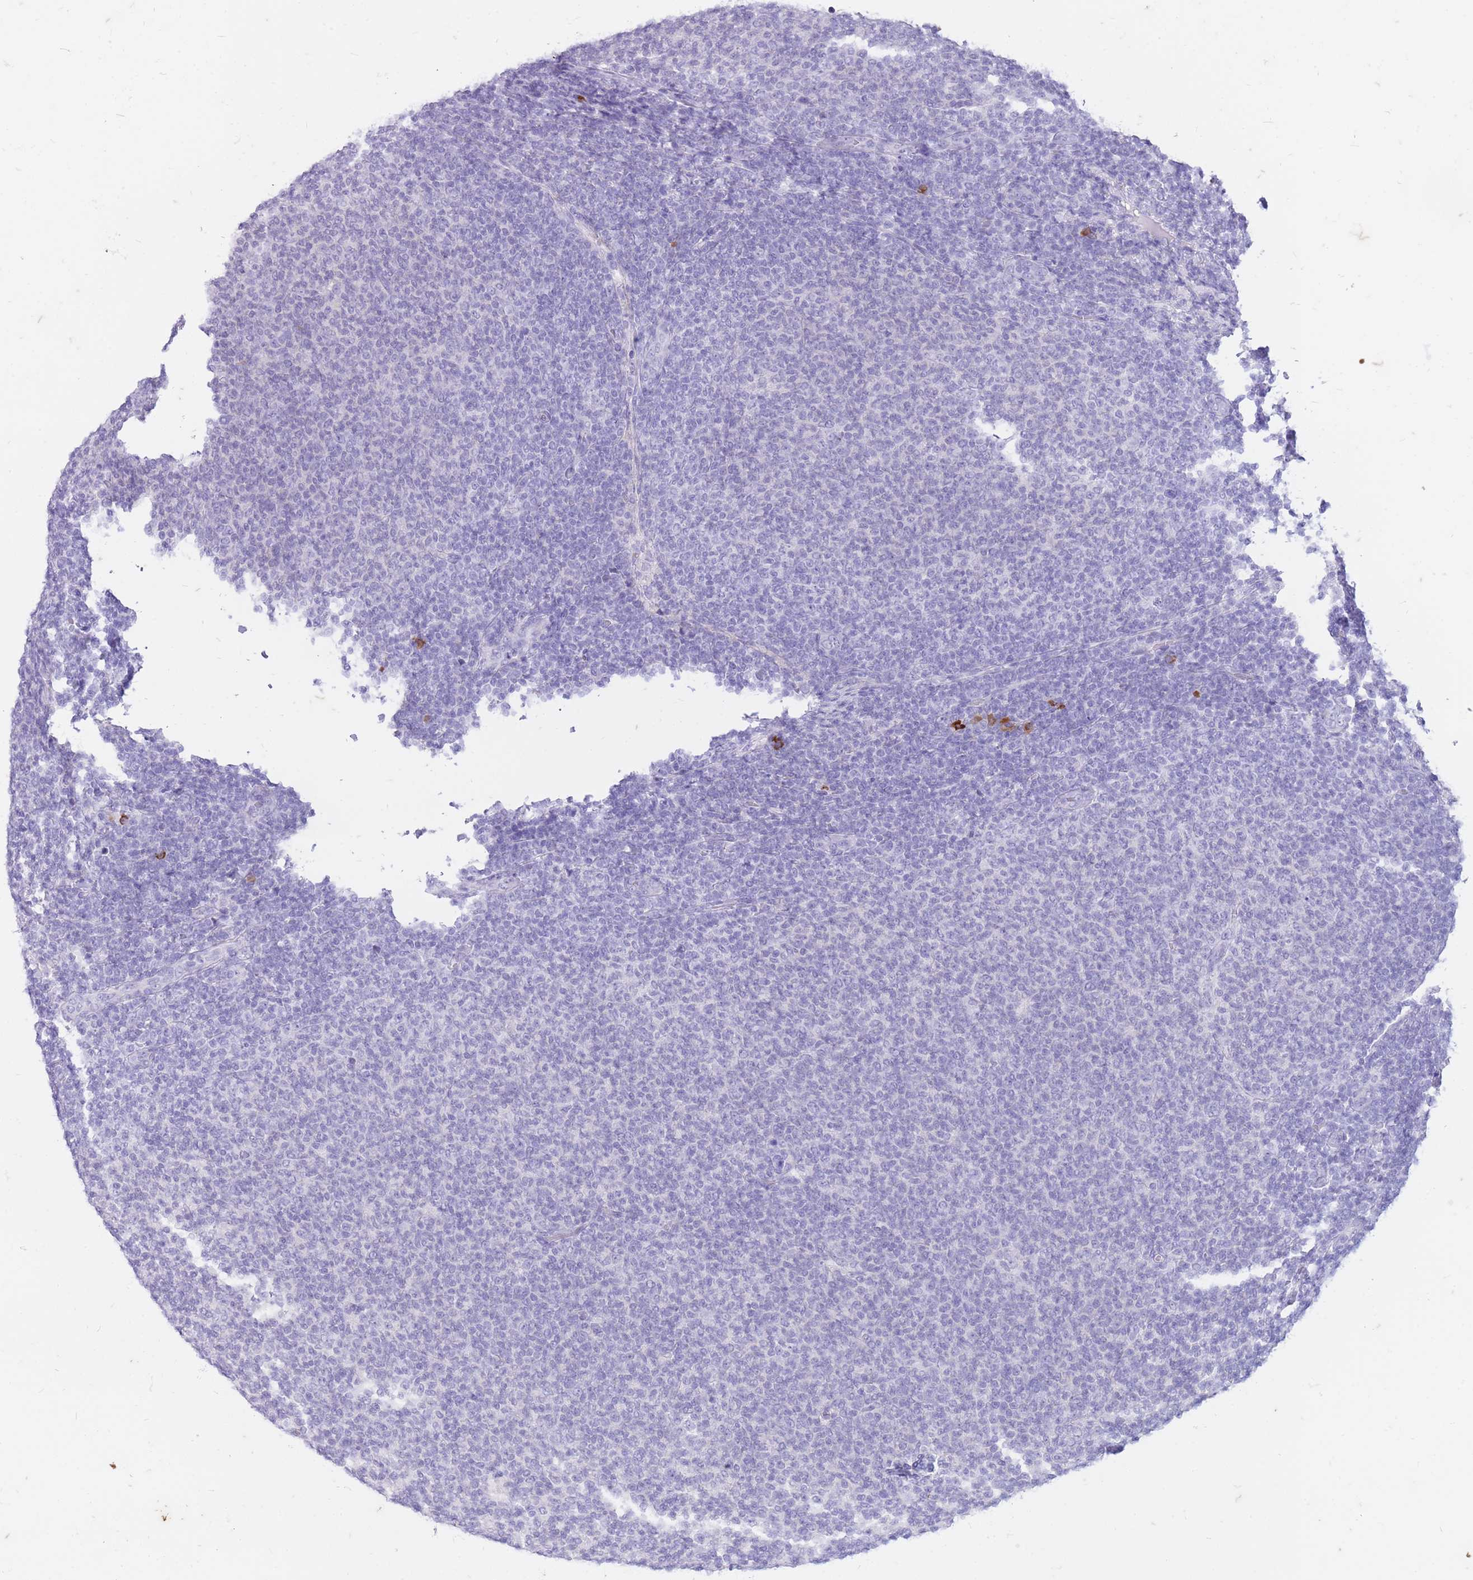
{"staining": {"intensity": "negative", "quantity": "none", "location": "none"}, "tissue": "lymphoma", "cell_type": "Tumor cells", "image_type": "cancer", "snomed": [{"axis": "morphology", "description": "Malignant lymphoma, non-Hodgkin's type, Low grade"}, {"axis": "topography", "description": "Lymph node"}], "caption": "Tumor cells are negative for brown protein staining in lymphoma.", "gene": "ZFP37", "patient": {"sex": "male", "age": 66}}